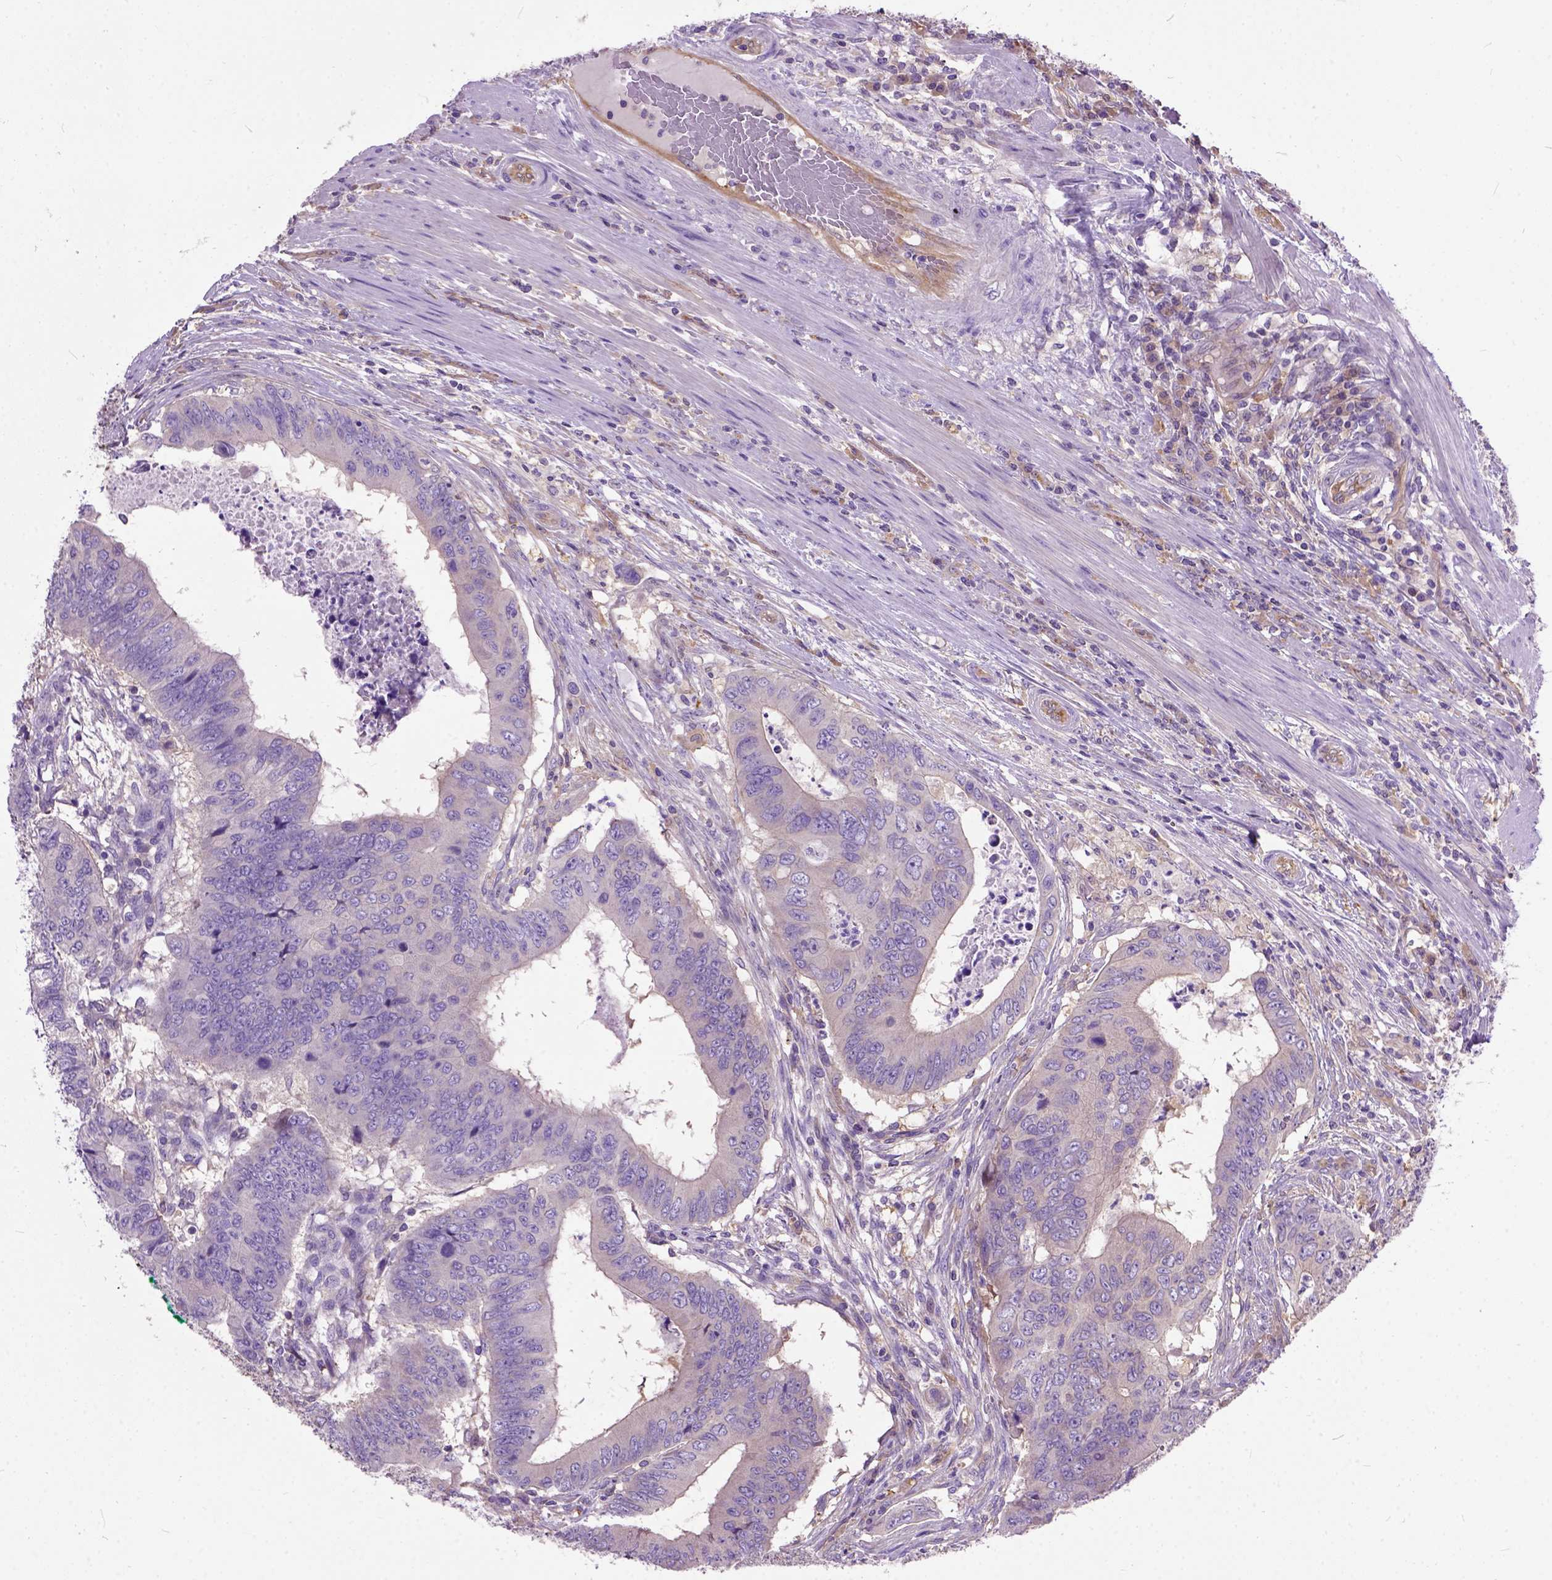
{"staining": {"intensity": "negative", "quantity": "none", "location": "none"}, "tissue": "colorectal cancer", "cell_type": "Tumor cells", "image_type": "cancer", "snomed": [{"axis": "morphology", "description": "Adenocarcinoma, NOS"}, {"axis": "topography", "description": "Colon"}], "caption": "High power microscopy photomicrograph of an immunohistochemistry micrograph of colorectal cancer, revealing no significant positivity in tumor cells.", "gene": "SEMA4F", "patient": {"sex": "male", "age": 53}}